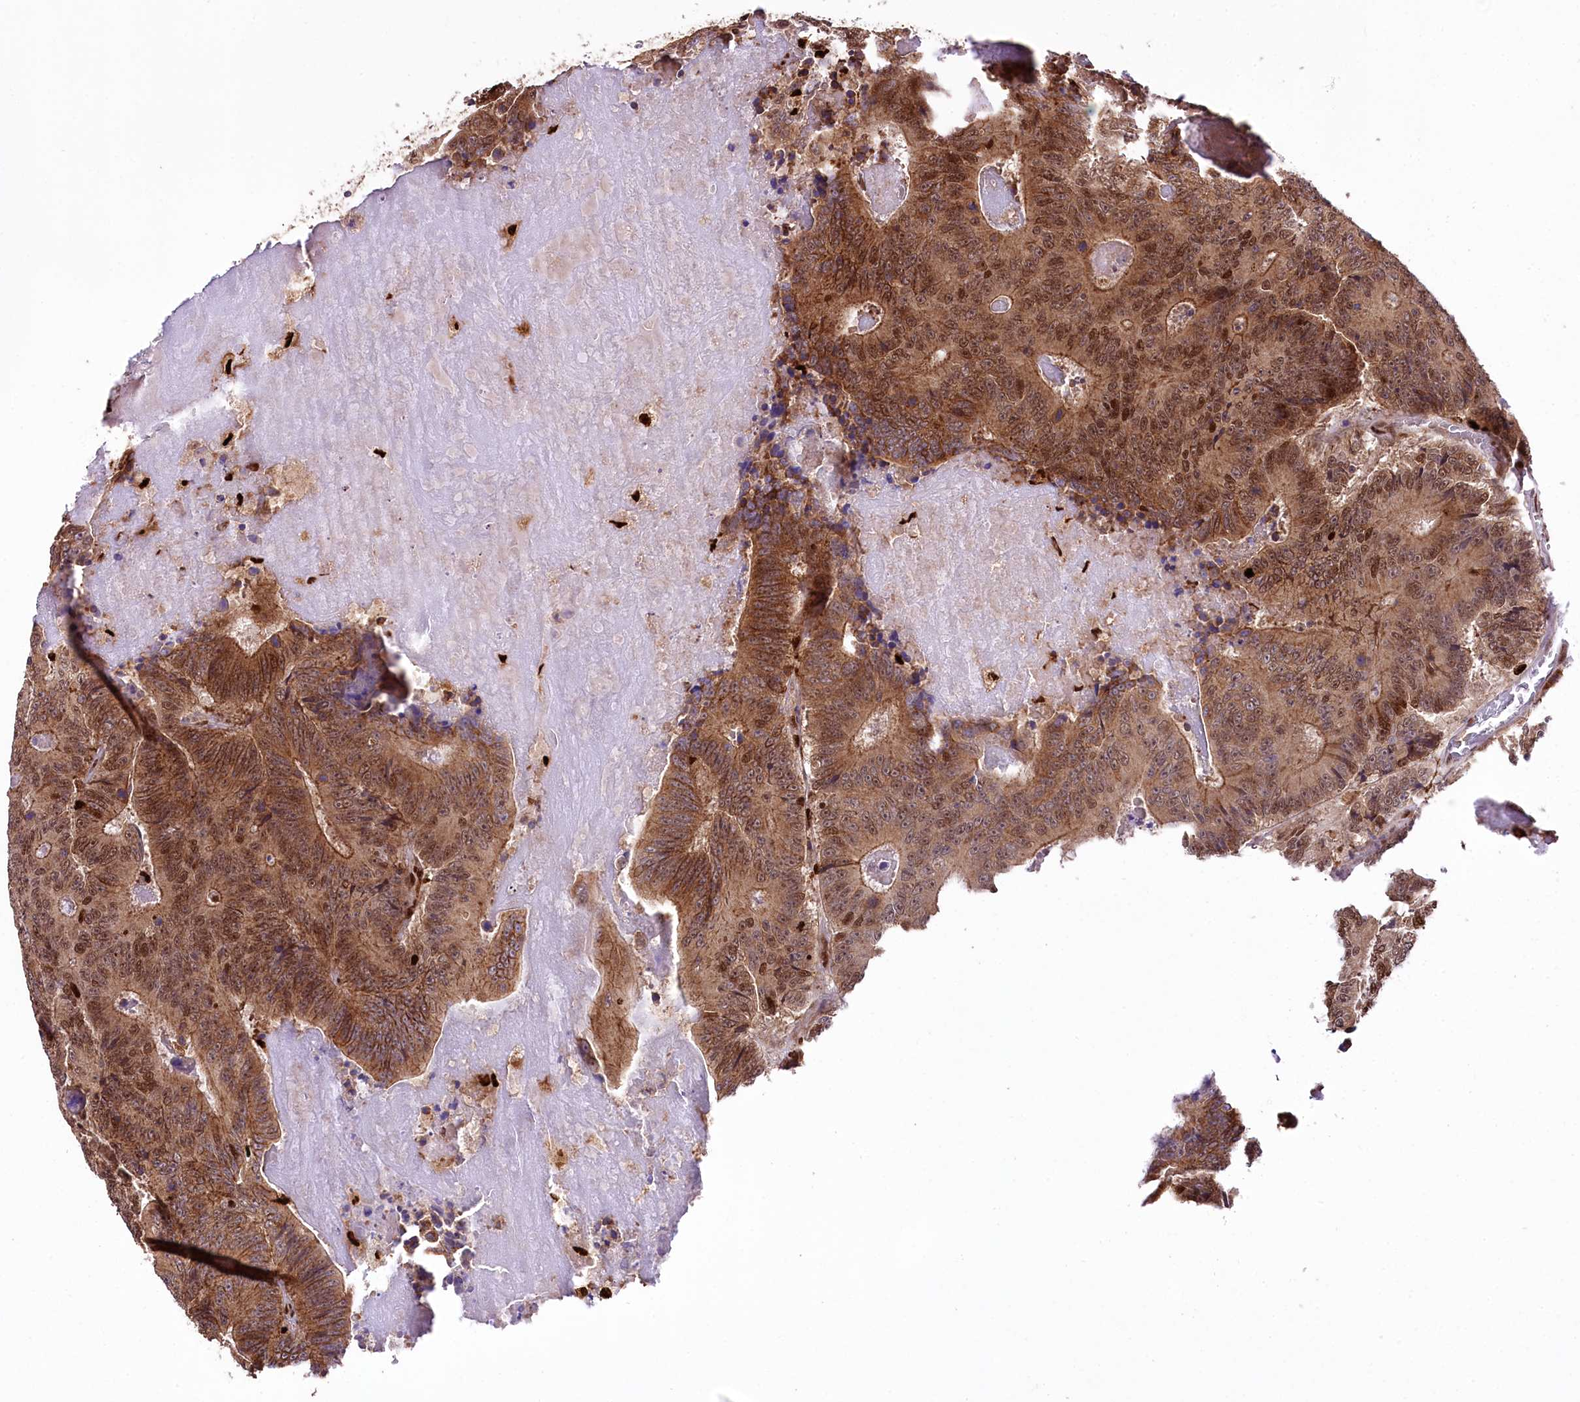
{"staining": {"intensity": "moderate", "quantity": ">75%", "location": "cytoplasmic/membranous"}, "tissue": "colorectal cancer", "cell_type": "Tumor cells", "image_type": "cancer", "snomed": [{"axis": "morphology", "description": "Adenocarcinoma, NOS"}, {"axis": "topography", "description": "Colon"}], "caption": "IHC (DAB) staining of human colorectal cancer (adenocarcinoma) exhibits moderate cytoplasmic/membranous protein staining in approximately >75% of tumor cells.", "gene": "FIGN", "patient": {"sex": "male", "age": 83}}